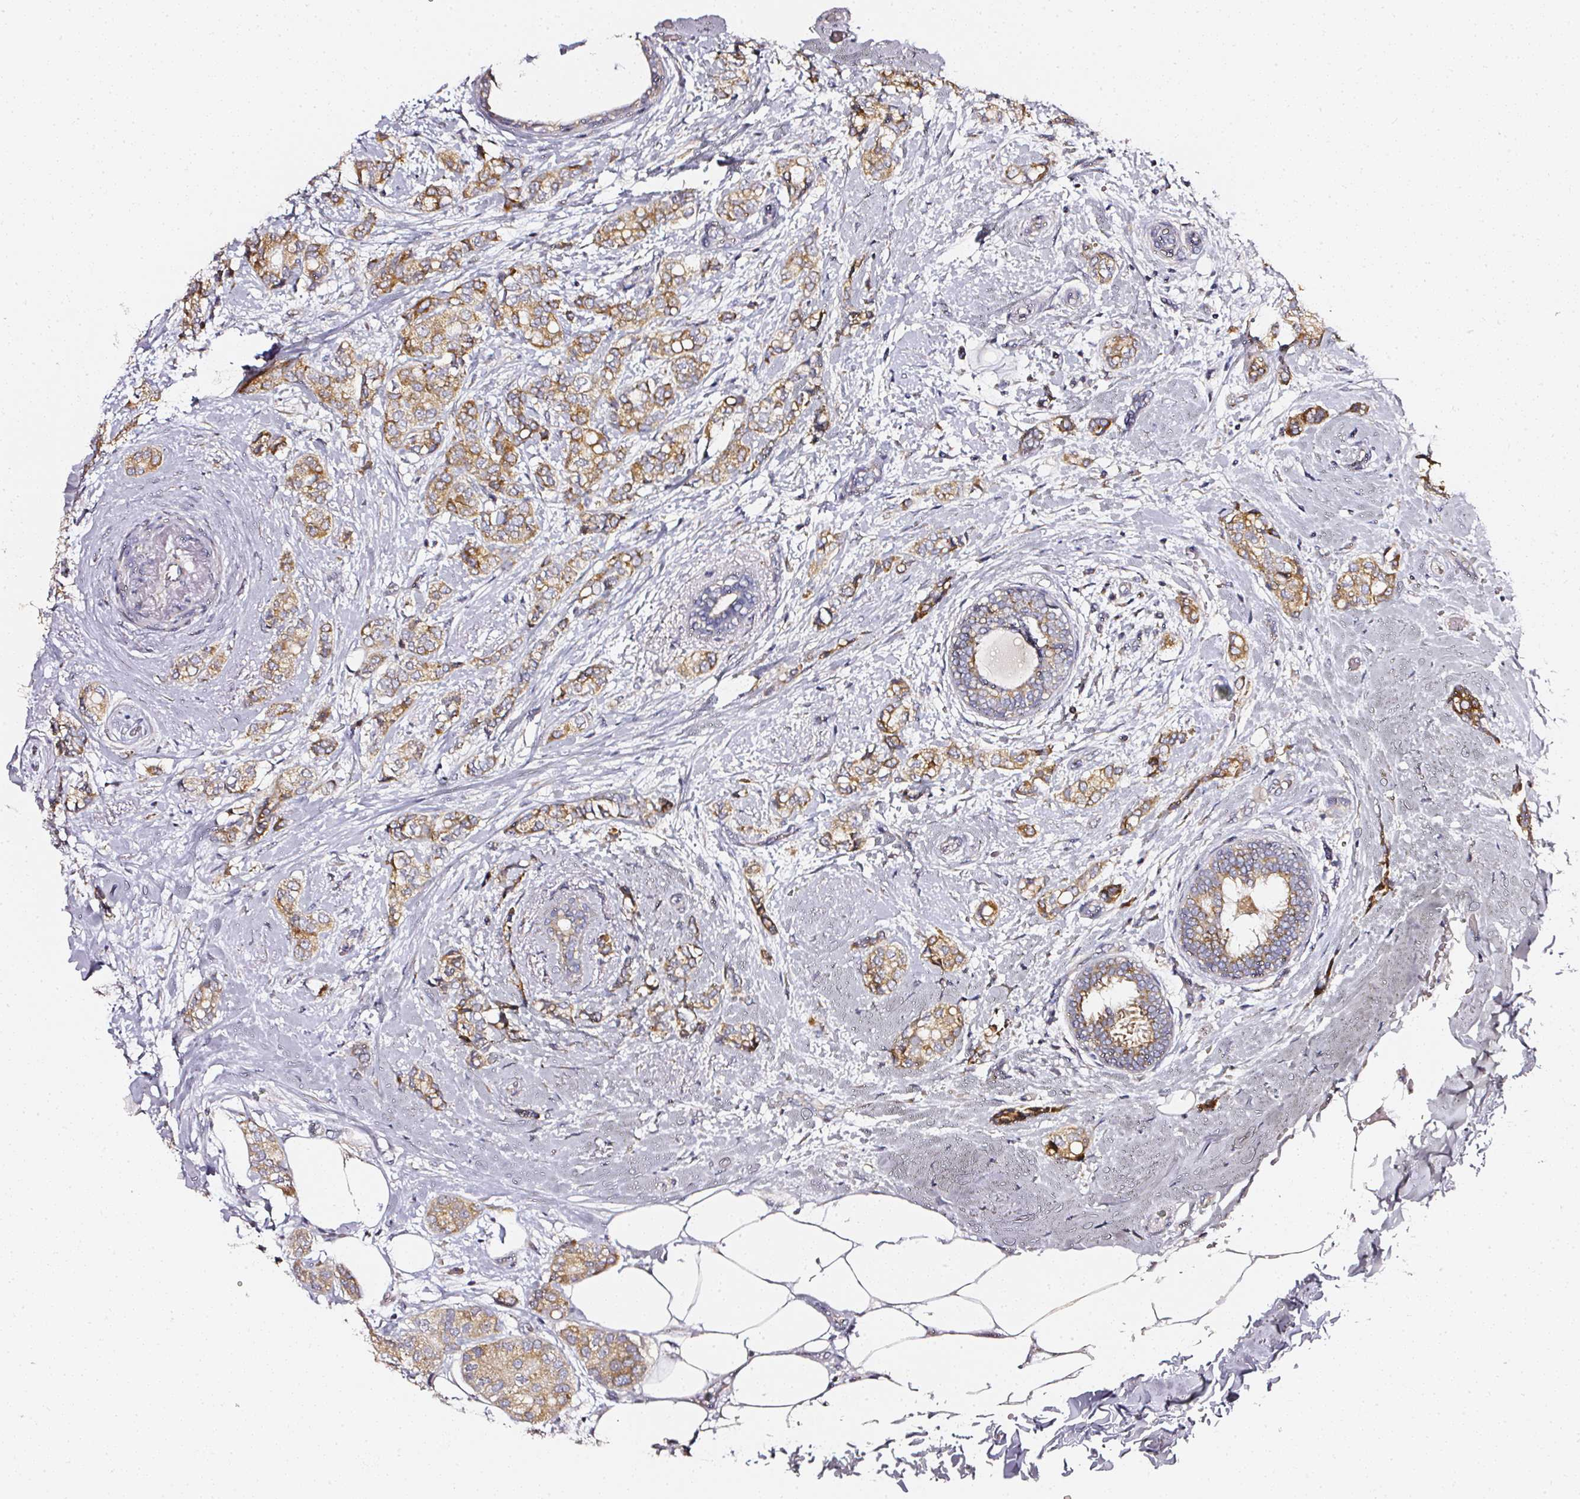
{"staining": {"intensity": "moderate", "quantity": ">75%", "location": "cytoplasmic/membranous"}, "tissue": "breast cancer", "cell_type": "Tumor cells", "image_type": "cancer", "snomed": [{"axis": "morphology", "description": "Duct carcinoma"}, {"axis": "topography", "description": "Breast"}], "caption": "This photomicrograph exhibits IHC staining of human breast infiltrating ductal carcinoma, with medium moderate cytoplasmic/membranous staining in approximately >75% of tumor cells.", "gene": "NTRK1", "patient": {"sex": "female", "age": 73}}